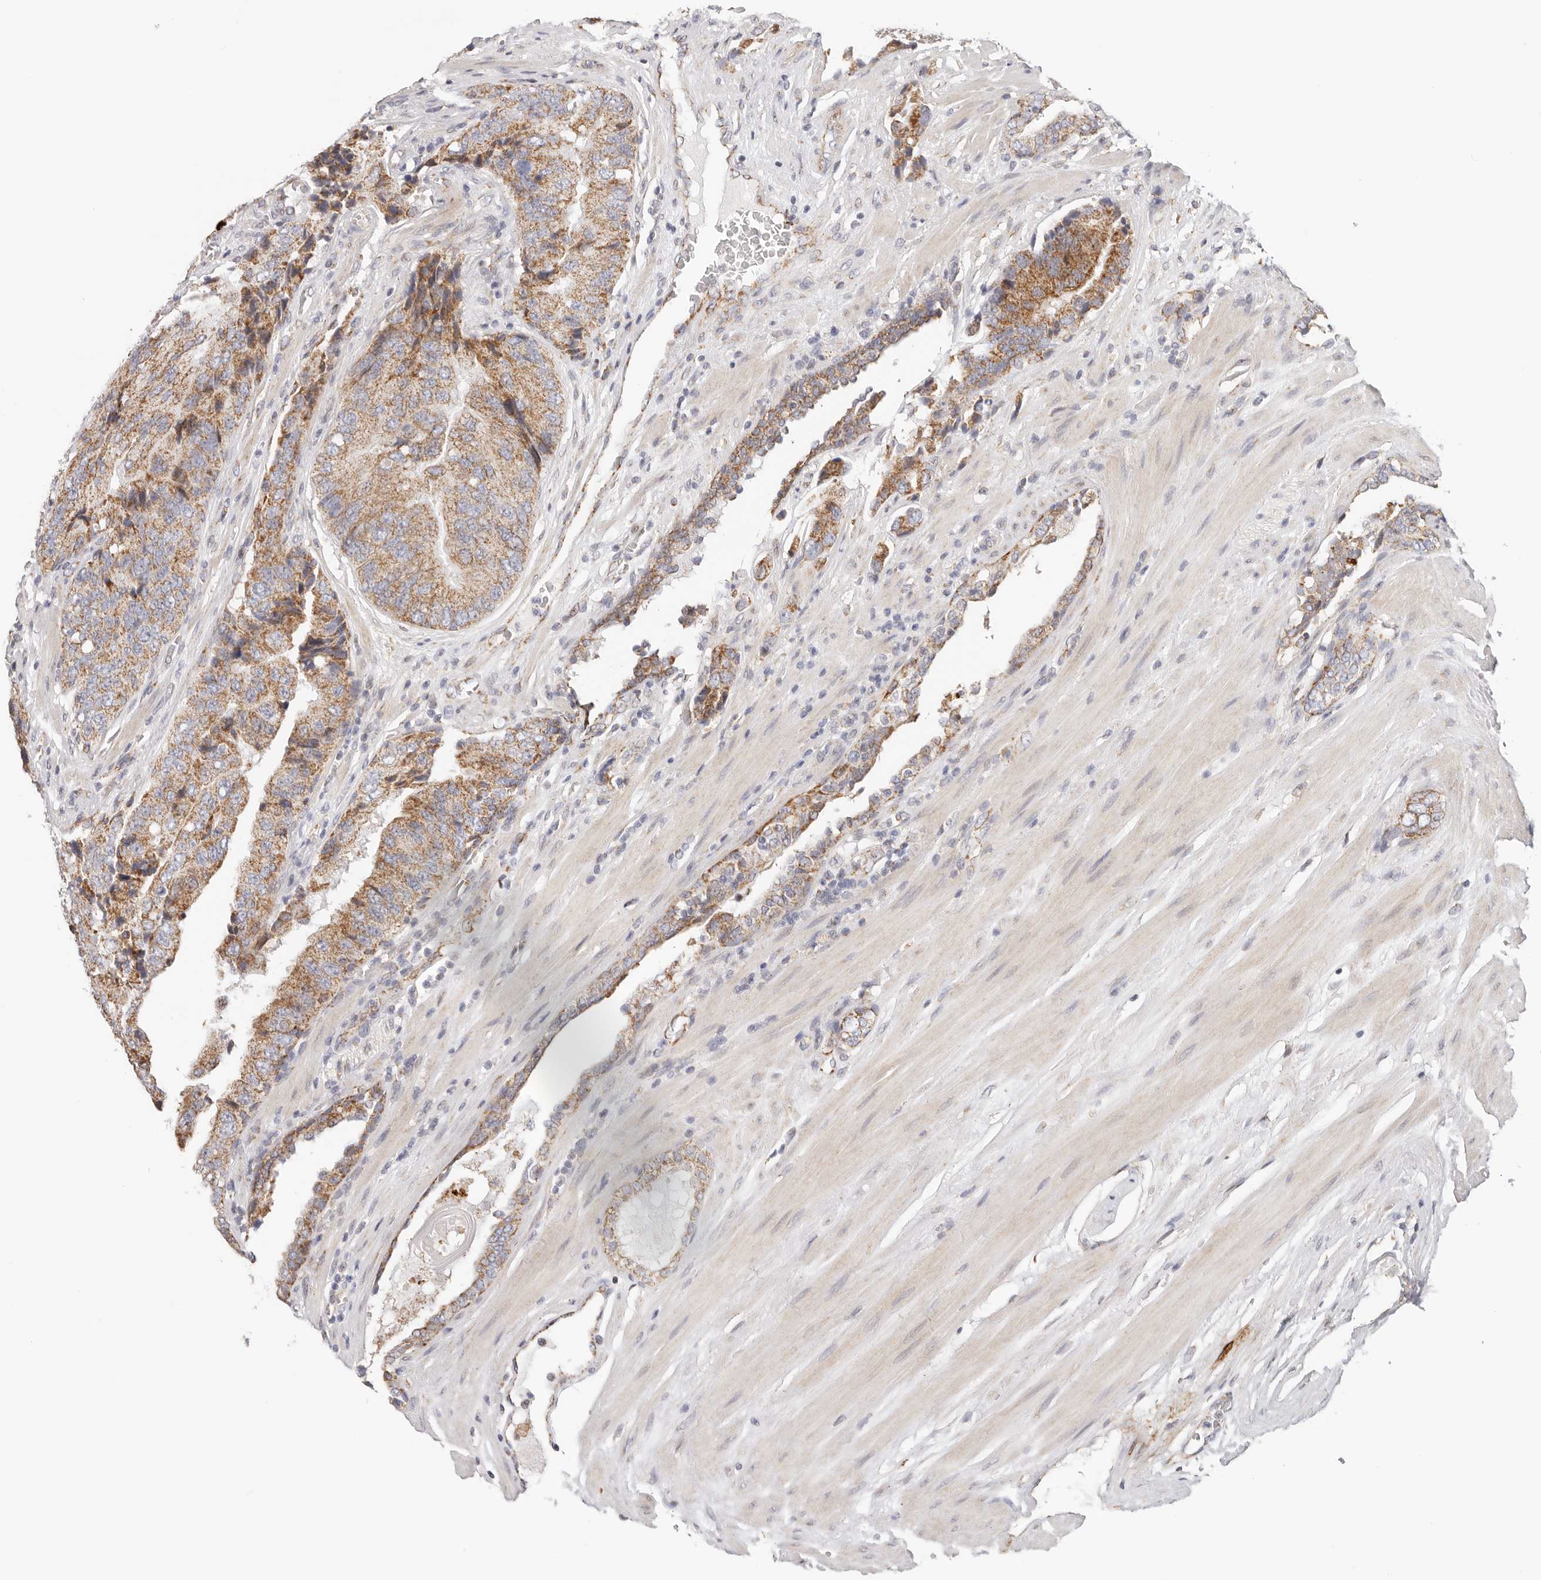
{"staining": {"intensity": "moderate", "quantity": "25%-75%", "location": "cytoplasmic/membranous"}, "tissue": "prostate cancer", "cell_type": "Tumor cells", "image_type": "cancer", "snomed": [{"axis": "morphology", "description": "Adenocarcinoma, High grade"}, {"axis": "topography", "description": "Prostate"}], "caption": "Prostate high-grade adenocarcinoma tissue exhibits moderate cytoplasmic/membranous expression in approximately 25%-75% of tumor cells Immunohistochemistry stains the protein of interest in brown and the nuclei are stained blue.", "gene": "AFDN", "patient": {"sex": "male", "age": 70}}